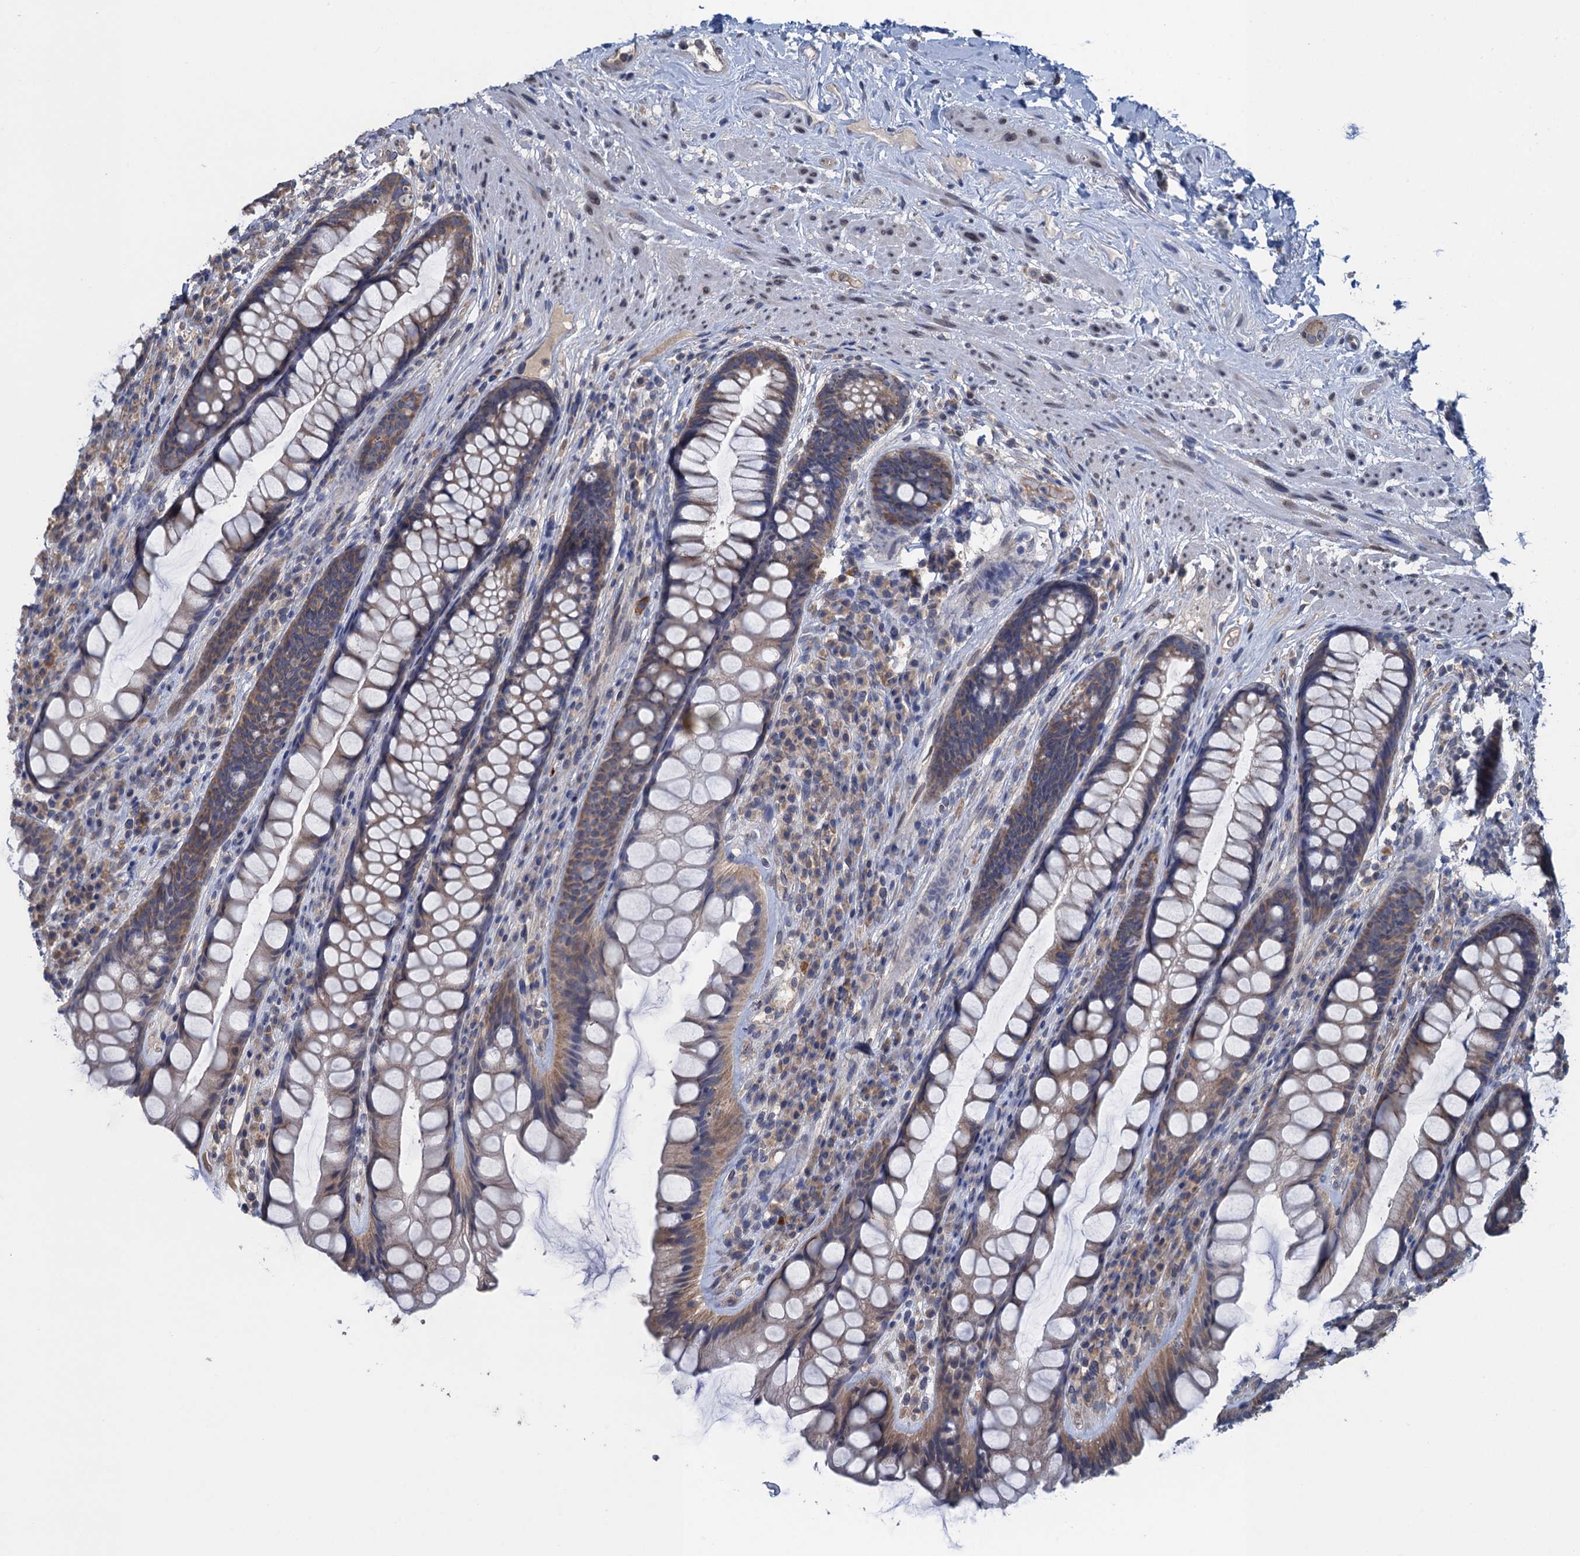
{"staining": {"intensity": "weak", "quantity": ">75%", "location": "cytoplasmic/membranous"}, "tissue": "rectum", "cell_type": "Glandular cells", "image_type": "normal", "snomed": [{"axis": "morphology", "description": "Normal tissue, NOS"}, {"axis": "topography", "description": "Rectum"}], "caption": "Immunohistochemistry of benign rectum reveals low levels of weak cytoplasmic/membranous staining in approximately >75% of glandular cells.", "gene": "CTU2", "patient": {"sex": "male", "age": 74}}